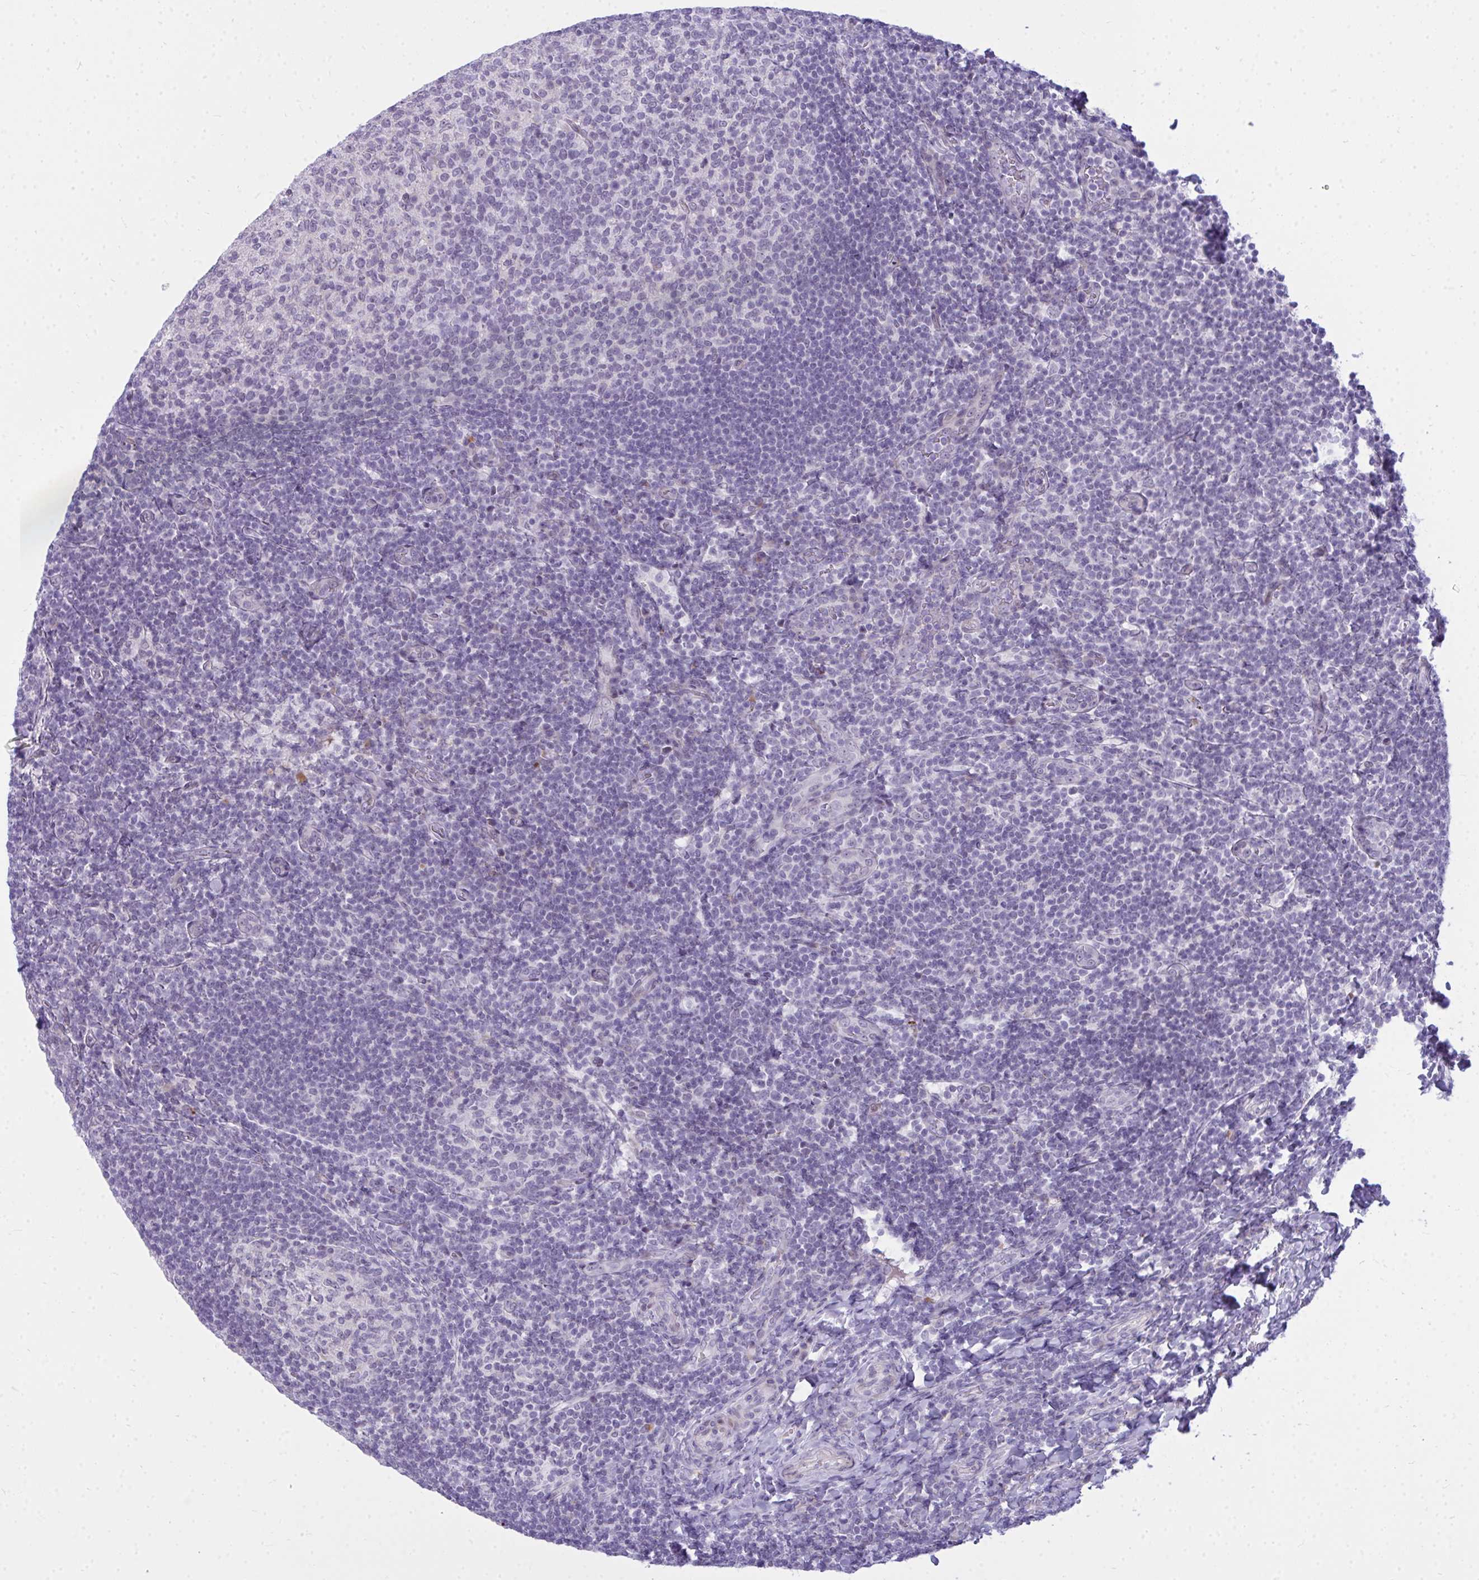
{"staining": {"intensity": "negative", "quantity": "none", "location": "none"}, "tissue": "tonsil", "cell_type": "Germinal center cells", "image_type": "normal", "snomed": [{"axis": "morphology", "description": "Normal tissue, NOS"}, {"axis": "topography", "description": "Tonsil"}], "caption": "Germinal center cells show no significant protein expression in unremarkable tonsil.", "gene": "ZSCAN25", "patient": {"sex": "female", "age": 10}}